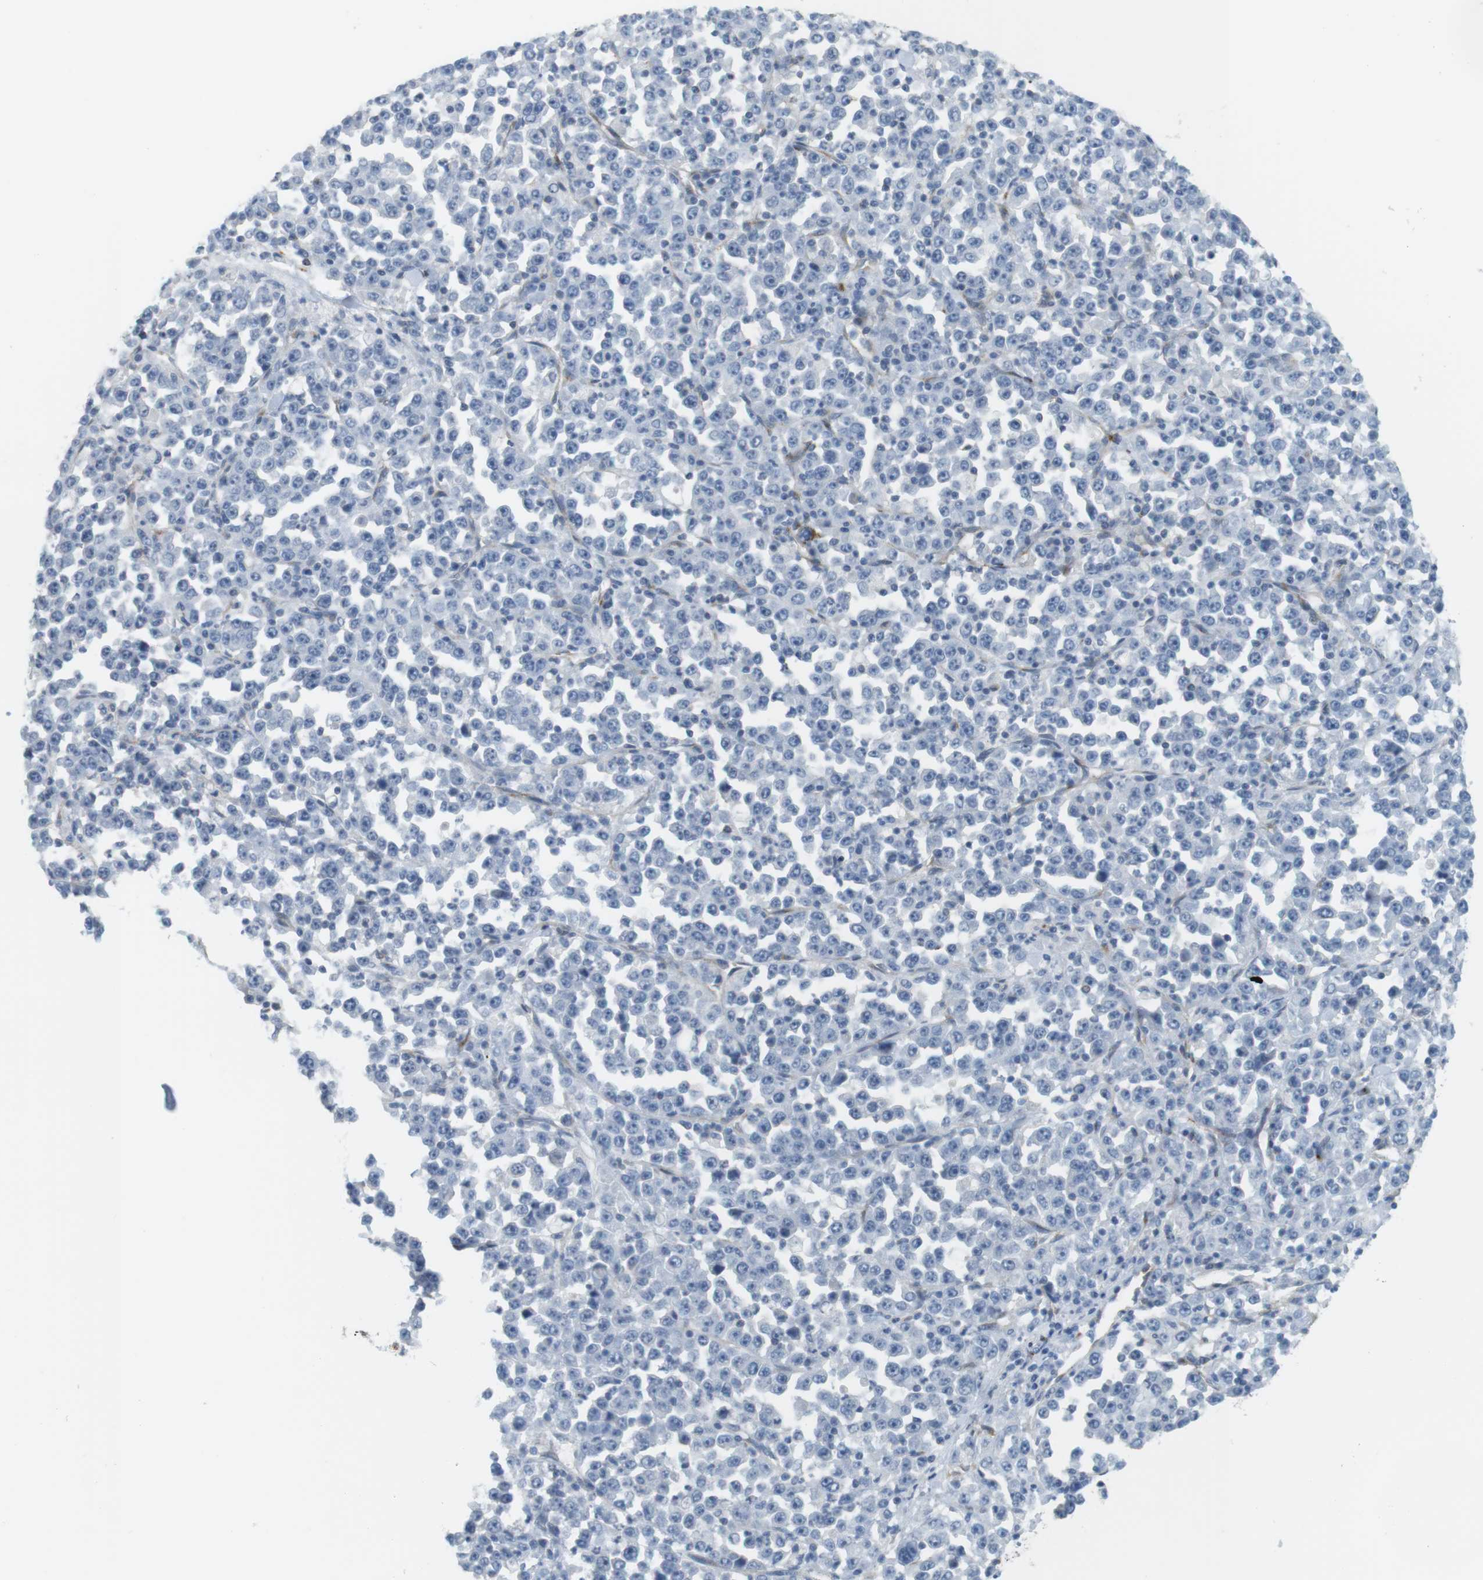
{"staining": {"intensity": "negative", "quantity": "none", "location": "none"}, "tissue": "stomach cancer", "cell_type": "Tumor cells", "image_type": "cancer", "snomed": [{"axis": "morphology", "description": "Normal tissue, NOS"}, {"axis": "morphology", "description": "Adenocarcinoma, NOS"}, {"axis": "topography", "description": "Stomach, upper"}, {"axis": "topography", "description": "Stomach"}], "caption": "Immunohistochemistry (IHC) image of human stomach adenocarcinoma stained for a protein (brown), which exhibits no positivity in tumor cells.", "gene": "F2R", "patient": {"sex": "male", "age": 59}}